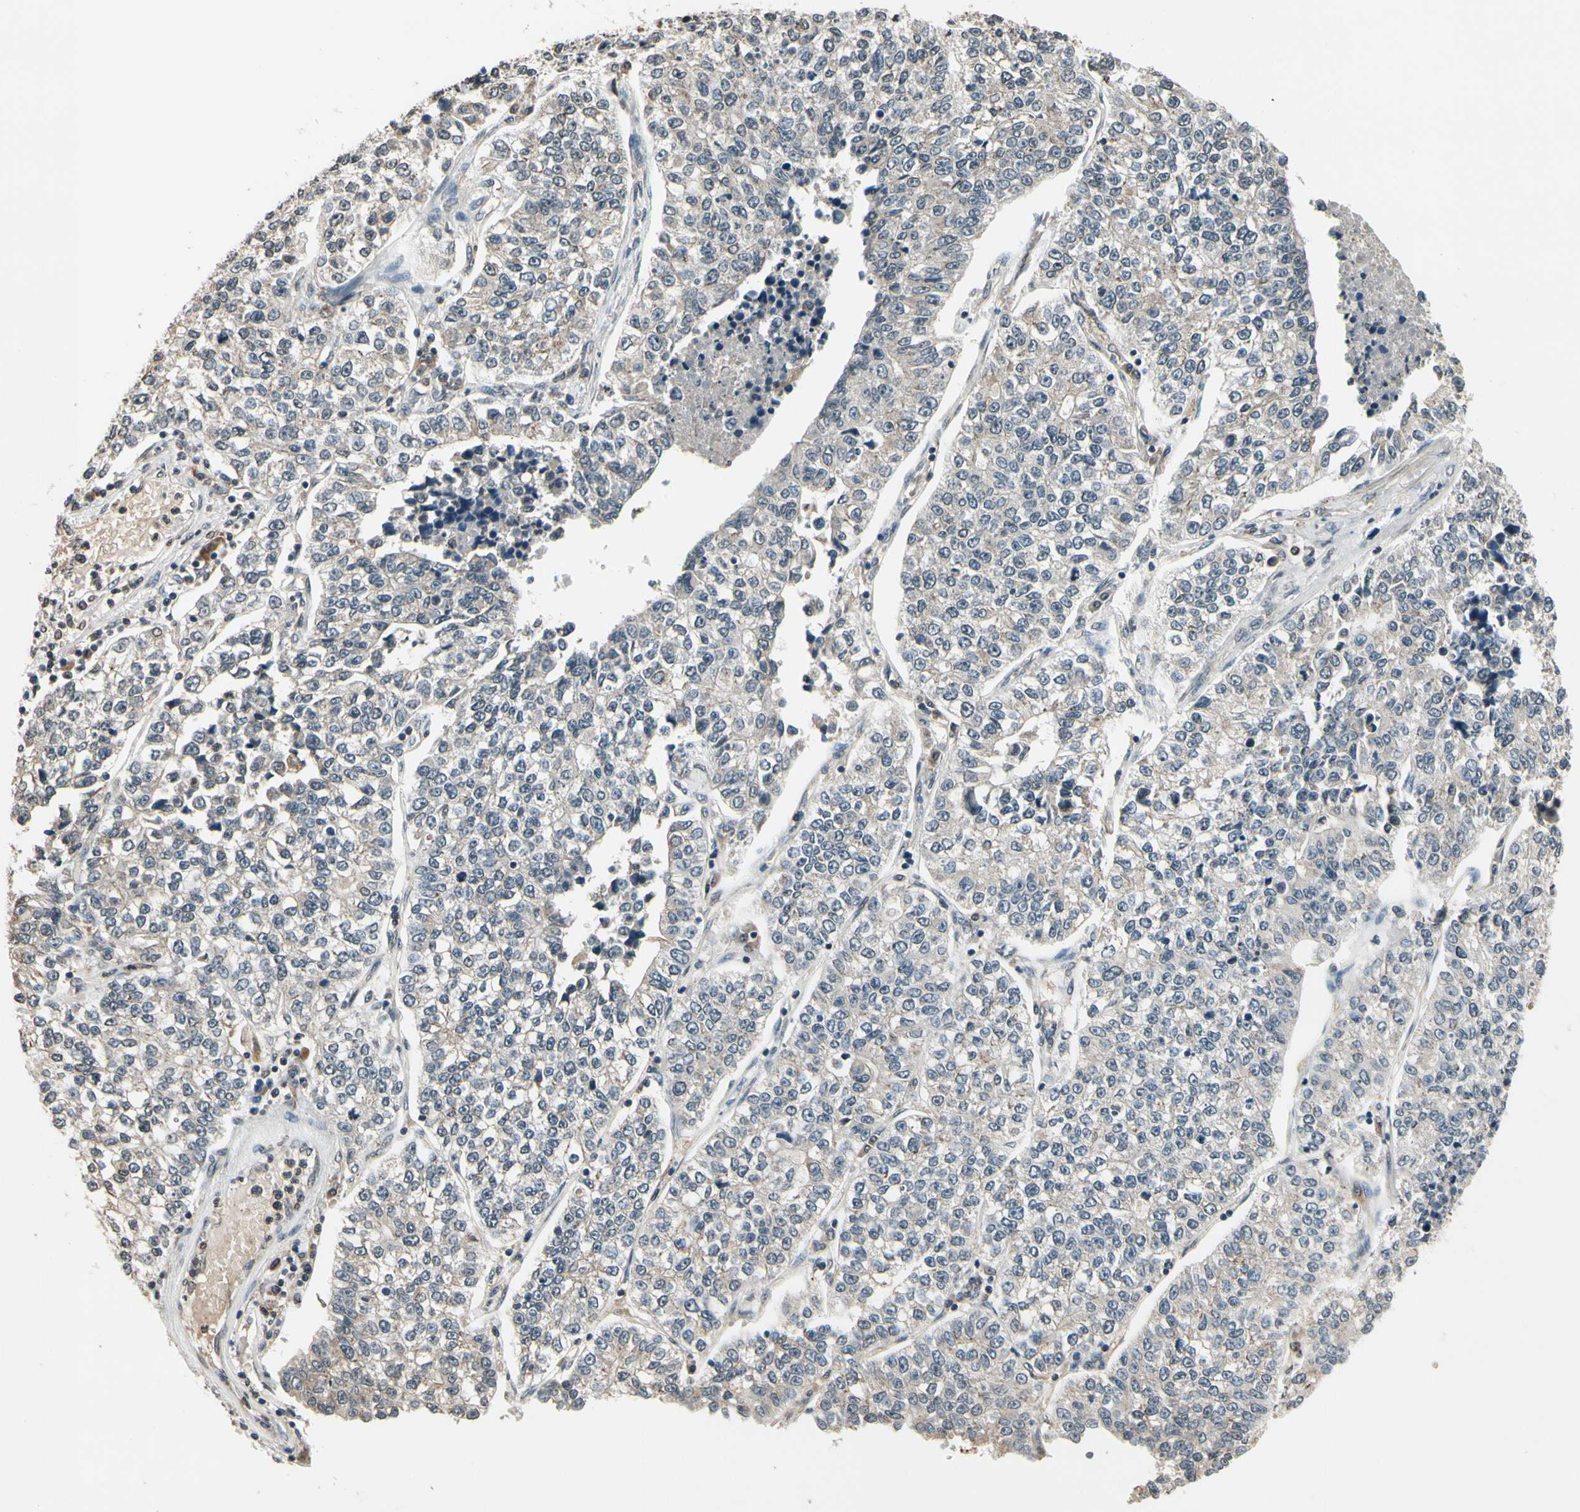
{"staining": {"intensity": "weak", "quantity": ">75%", "location": "cytoplasmic/membranous"}, "tissue": "lung cancer", "cell_type": "Tumor cells", "image_type": "cancer", "snomed": [{"axis": "morphology", "description": "Adenocarcinoma, NOS"}, {"axis": "topography", "description": "Lung"}], "caption": "Tumor cells reveal weak cytoplasmic/membranous positivity in approximately >75% of cells in lung cancer (adenocarcinoma). (brown staining indicates protein expression, while blue staining denotes nuclei).", "gene": "GCLC", "patient": {"sex": "male", "age": 49}}